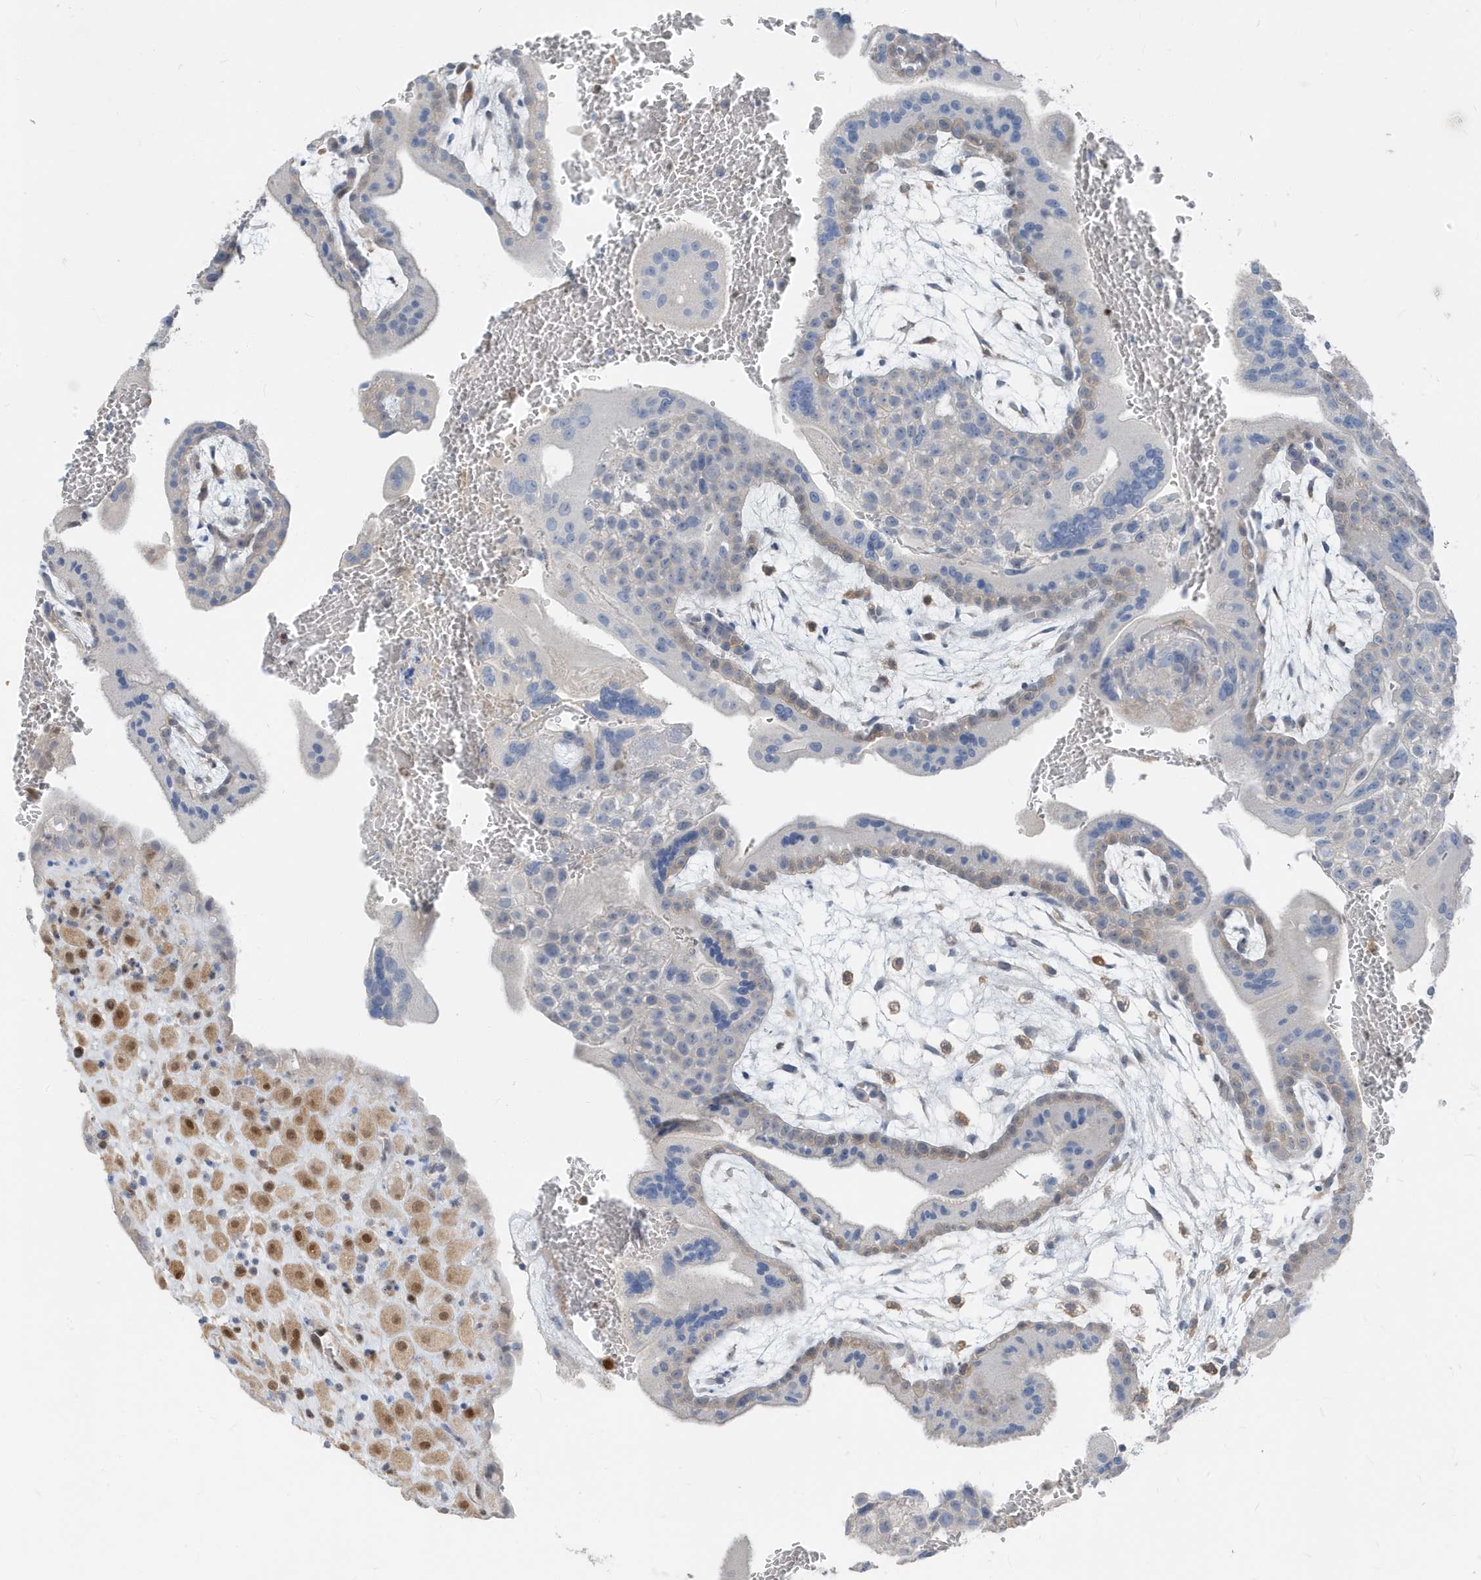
{"staining": {"intensity": "moderate", "quantity": "25%-75%", "location": "nuclear"}, "tissue": "placenta", "cell_type": "Decidual cells", "image_type": "normal", "snomed": [{"axis": "morphology", "description": "Normal tissue, NOS"}, {"axis": "topography", "description": "Placenta"}], "caption": "Immunohistochemistry (DAB (3,3'-diaminobenzidine)) staining of benign human placenta exhibits moderate nuclear protein positivity in about 25%-75% of decidual cells.", "gene": "NCOA7", "patient": {"sex": "female", "age": 35}}